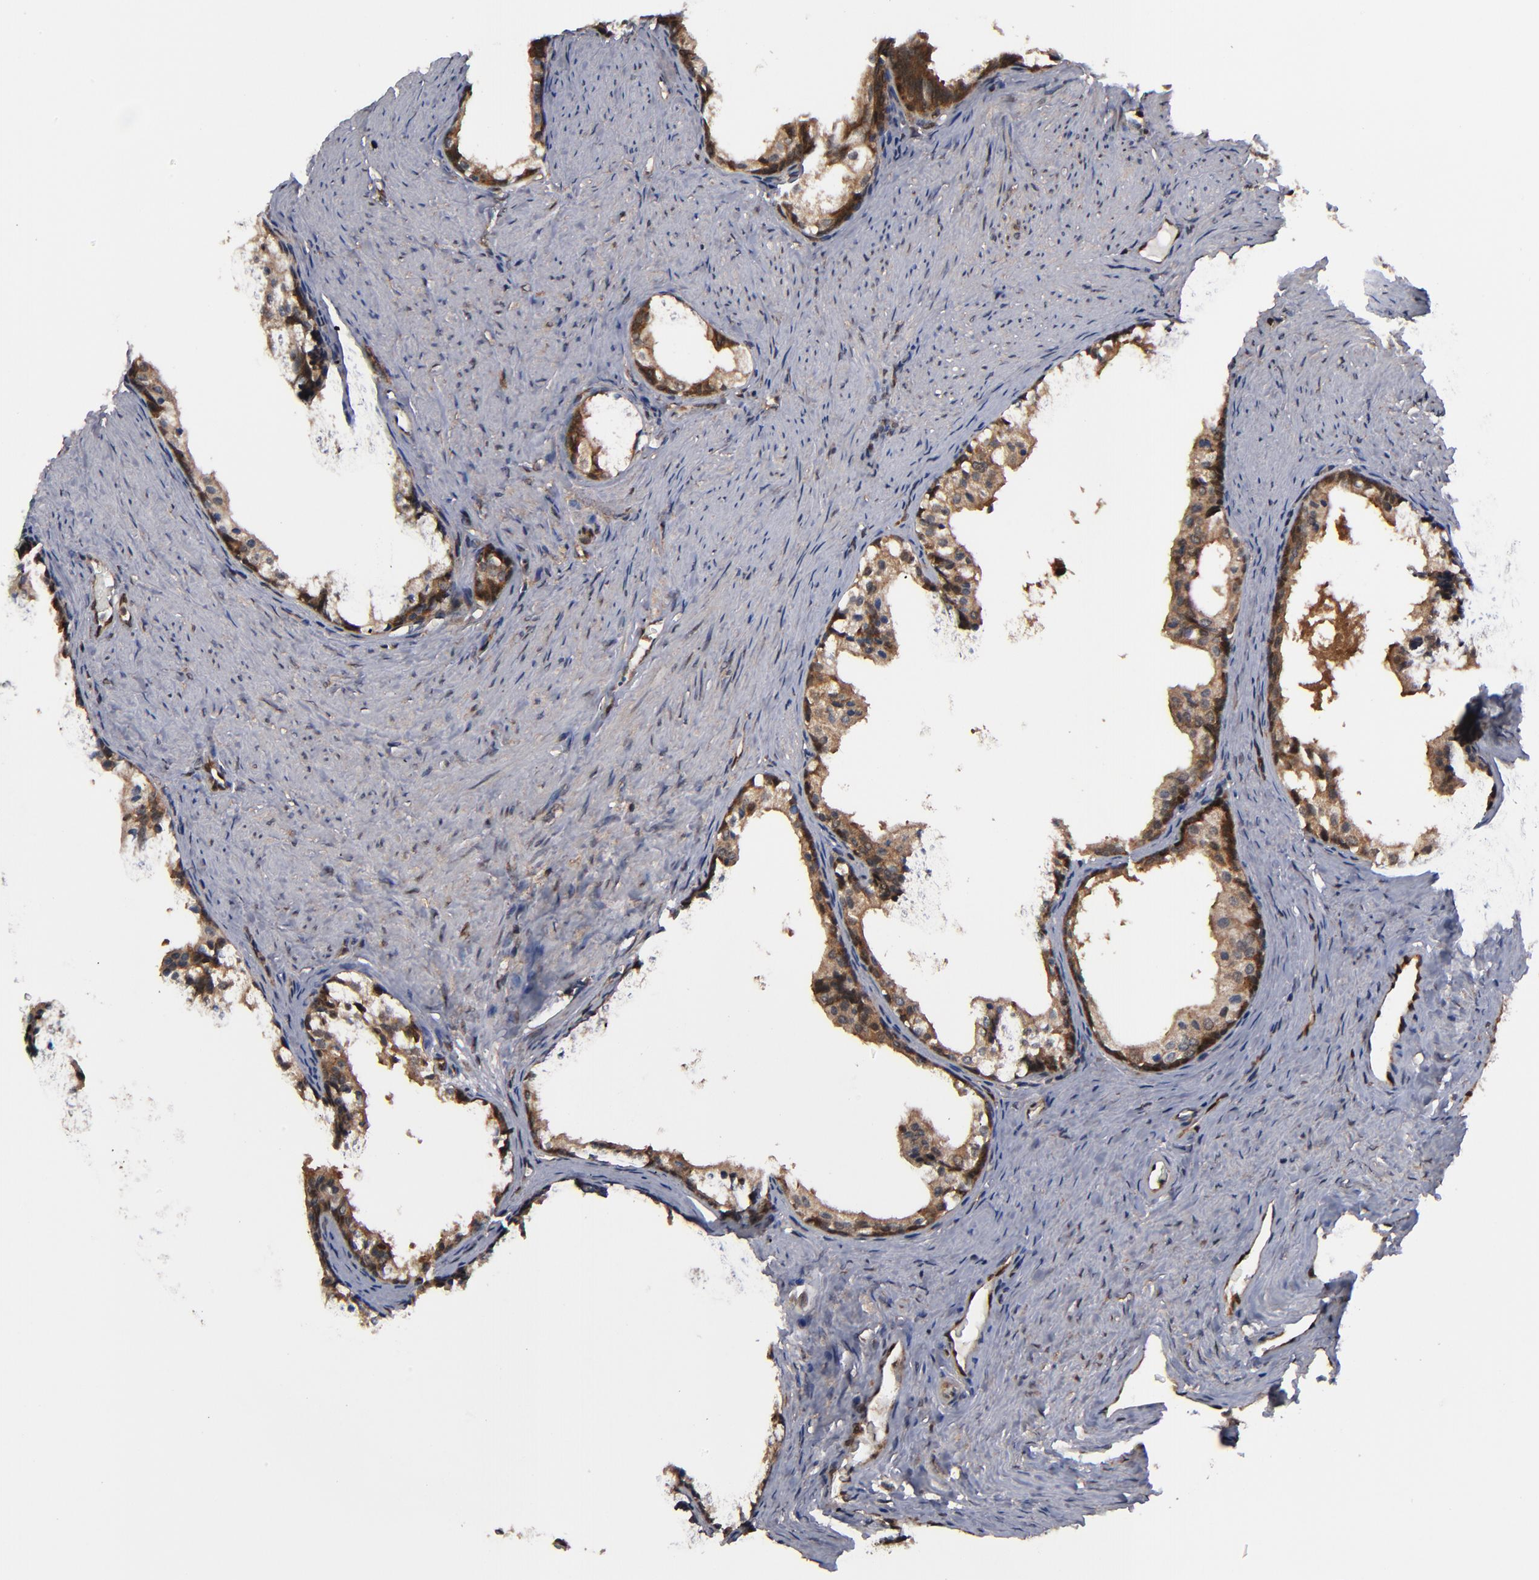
{"staining": {"intensity": "strong", "quantity": ">75%", "location": "cytoplasmic/membranous"}, "tissue": "prostate cancer", "cell_type": "Tumor cells", "image_type": "cancer", "snomed": [{"axis": "morphology", "description": "Adenocarcinoma, Medium grade"}, {"axis": "topography", "description": "Prostate"}], "caption": "A brown stain shows strong cytoplasmic/membranous staining of a protein in prostate adenocarcinoma (medium-grade) tumor cells. Ihc stains the protein of interest in brown and the nuclei are stained blue.", "gene": "ALG13", "patient": {"sex": "male", "age": 60}}